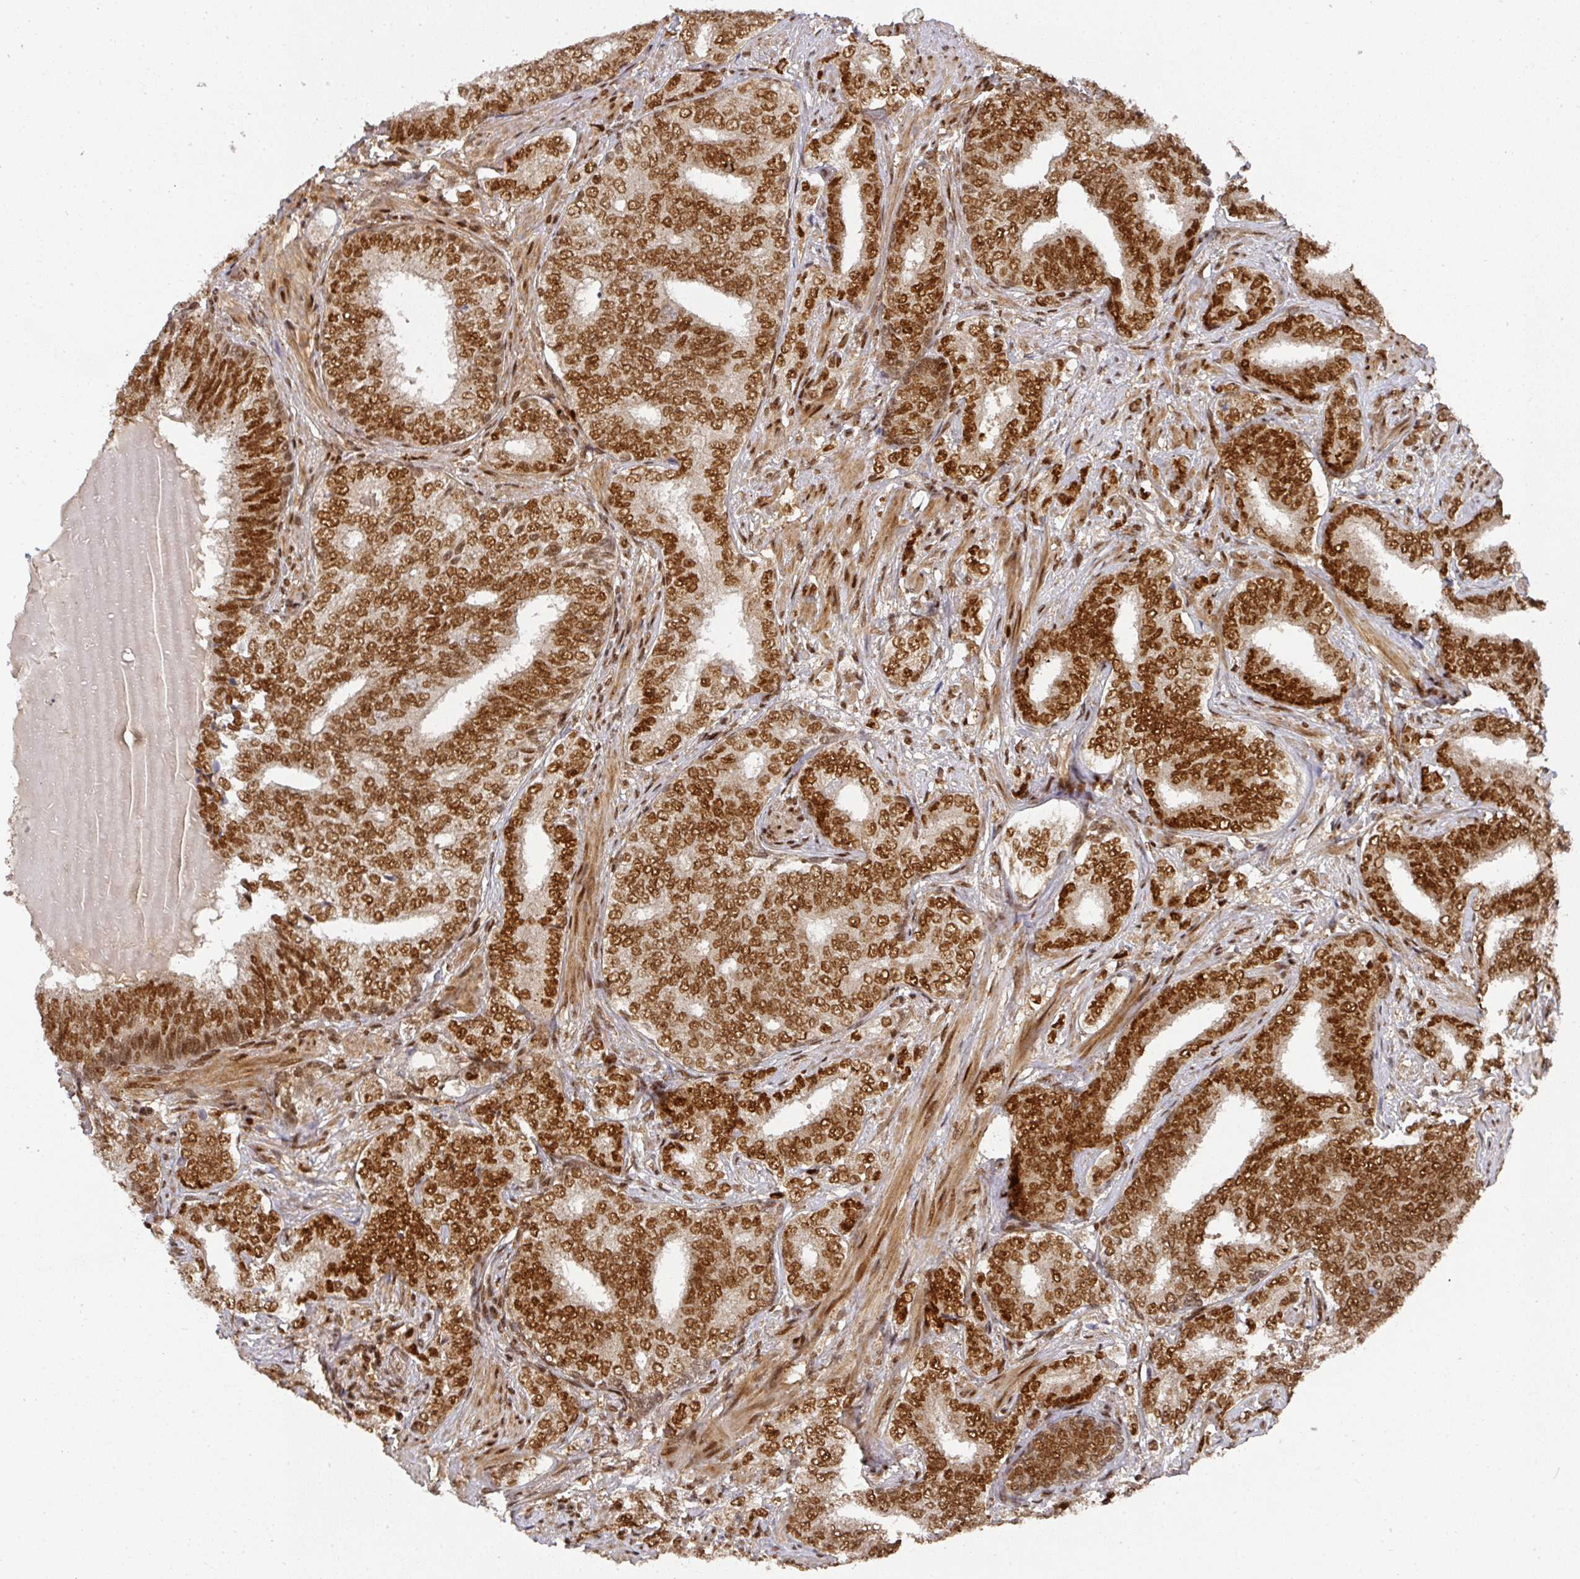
{"staining": {"intensity": "strong", "quantity": ">75%", "location": "nuclear"}, "tissue": "prostate cancer", "cell_type": "Tumor cells", "image_type": "cancer", "snomed": [{"axis": "morphology", "description": "Adenocarcinoma, High grade"}, {"axis": "topography", "description": "Prostate"}], "caption": "Protein staining of prostate cancer (high-grade adenocarcinoma) tissue exhibits strong nuclear staining in about >75% of tumor cells. Immunohistochemistry stains the protein of interest in brown and the nuclei are stained blue.", "gene": "DIDO1", "patient": {"sex": "male", "age": 72}}